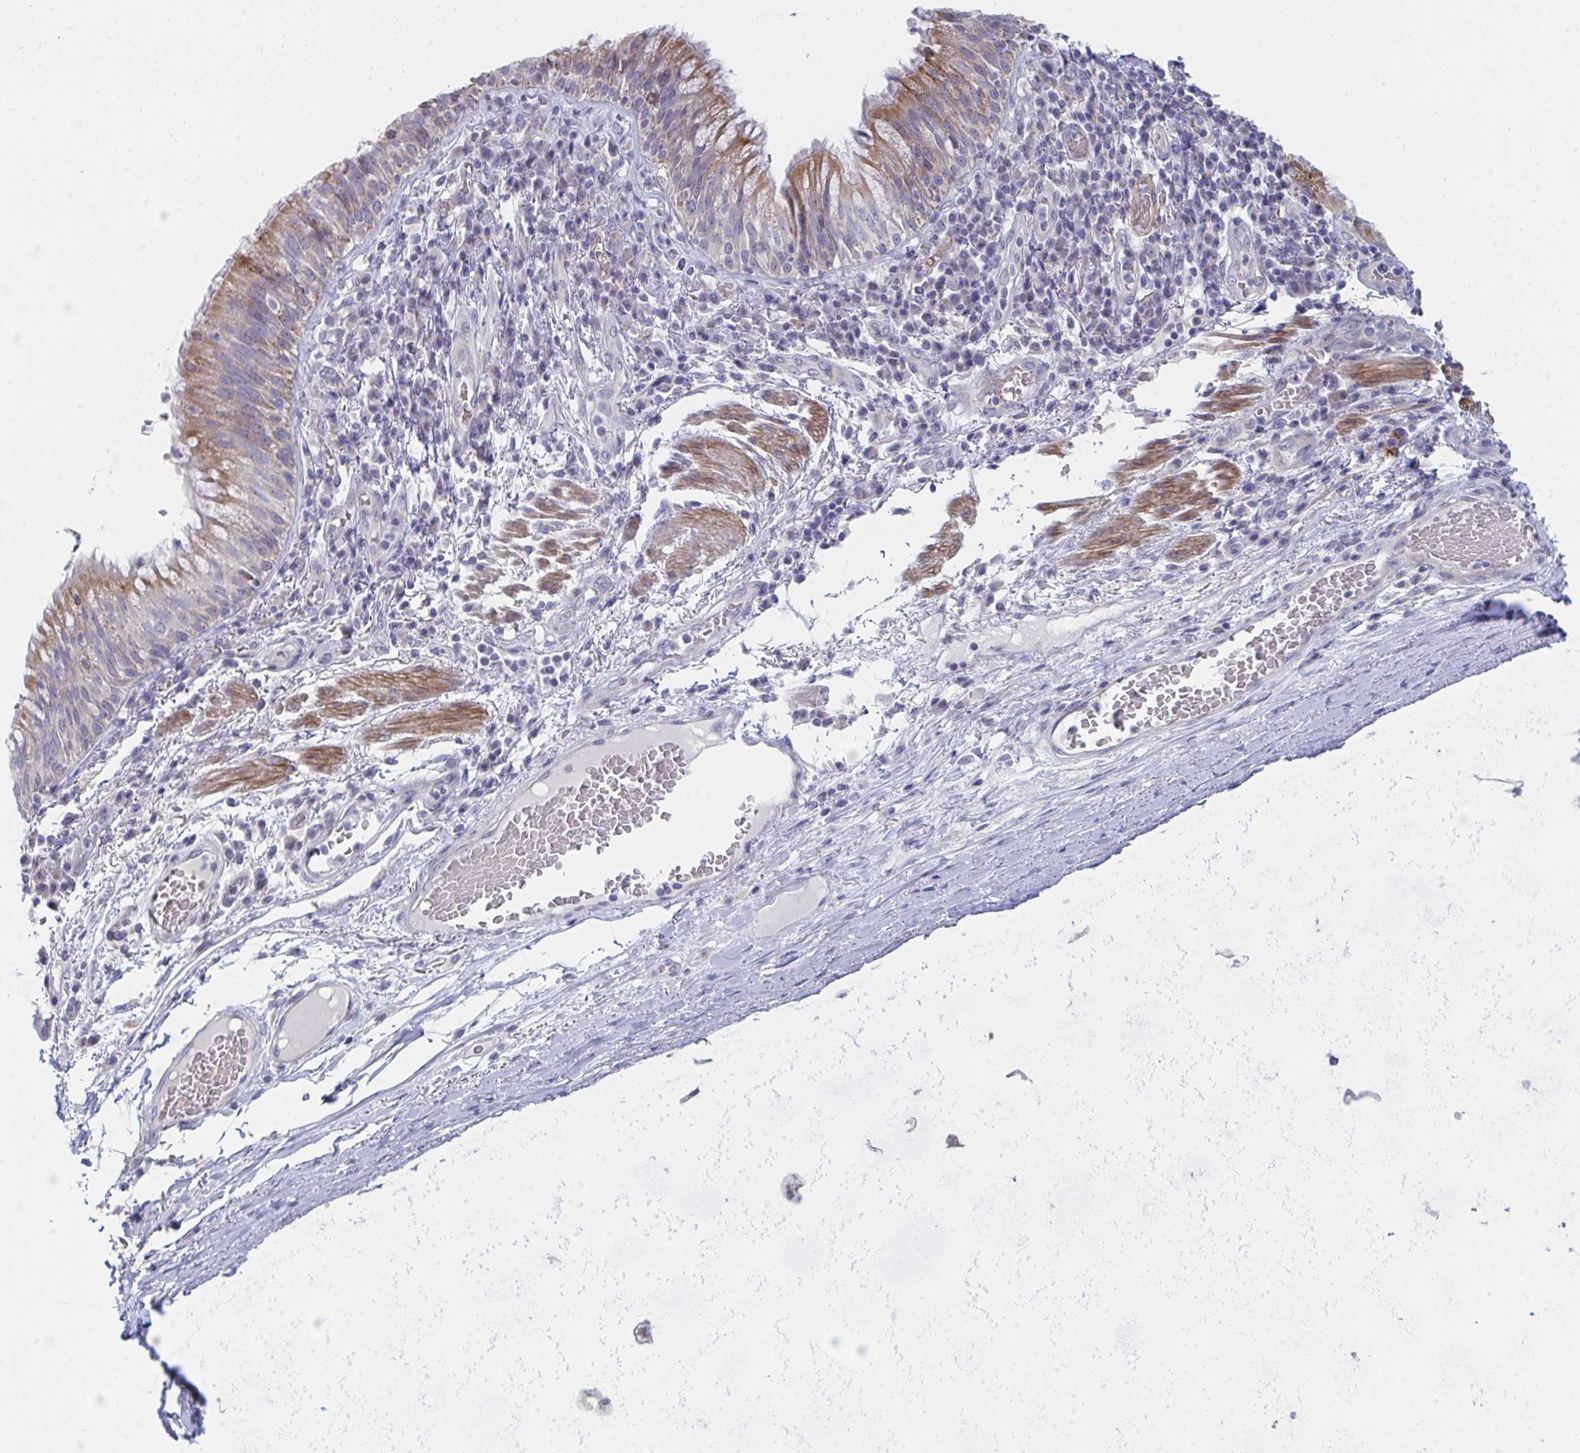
{"staining": {"intensity": "moderate", "quantity": ">75%", "location": "cytoplasmic/membranous"}, "tissue": "bronchus", "cell_type": "Respiratory epithelial cells", "image_type": "normal", "snomed": [{"axis": "morphology", "description": "Normal tissue, NOS"}, {"axis": "topography", "description": "Cartilage tissue"}, {"axis": "topography", "description": "Bronchus"}], "caption": "IHC histopathology image of benign bronchus: human bronchus stained using IHC reveals medium levels of moderate protein expression localized specifically in the cytoplasmic/membranous of respiratory epithelial cells, appearing as a cytoplasmic/membranous brown color.", "gene": "VWDE", "patient": {"sex": "male", "age": 56}}